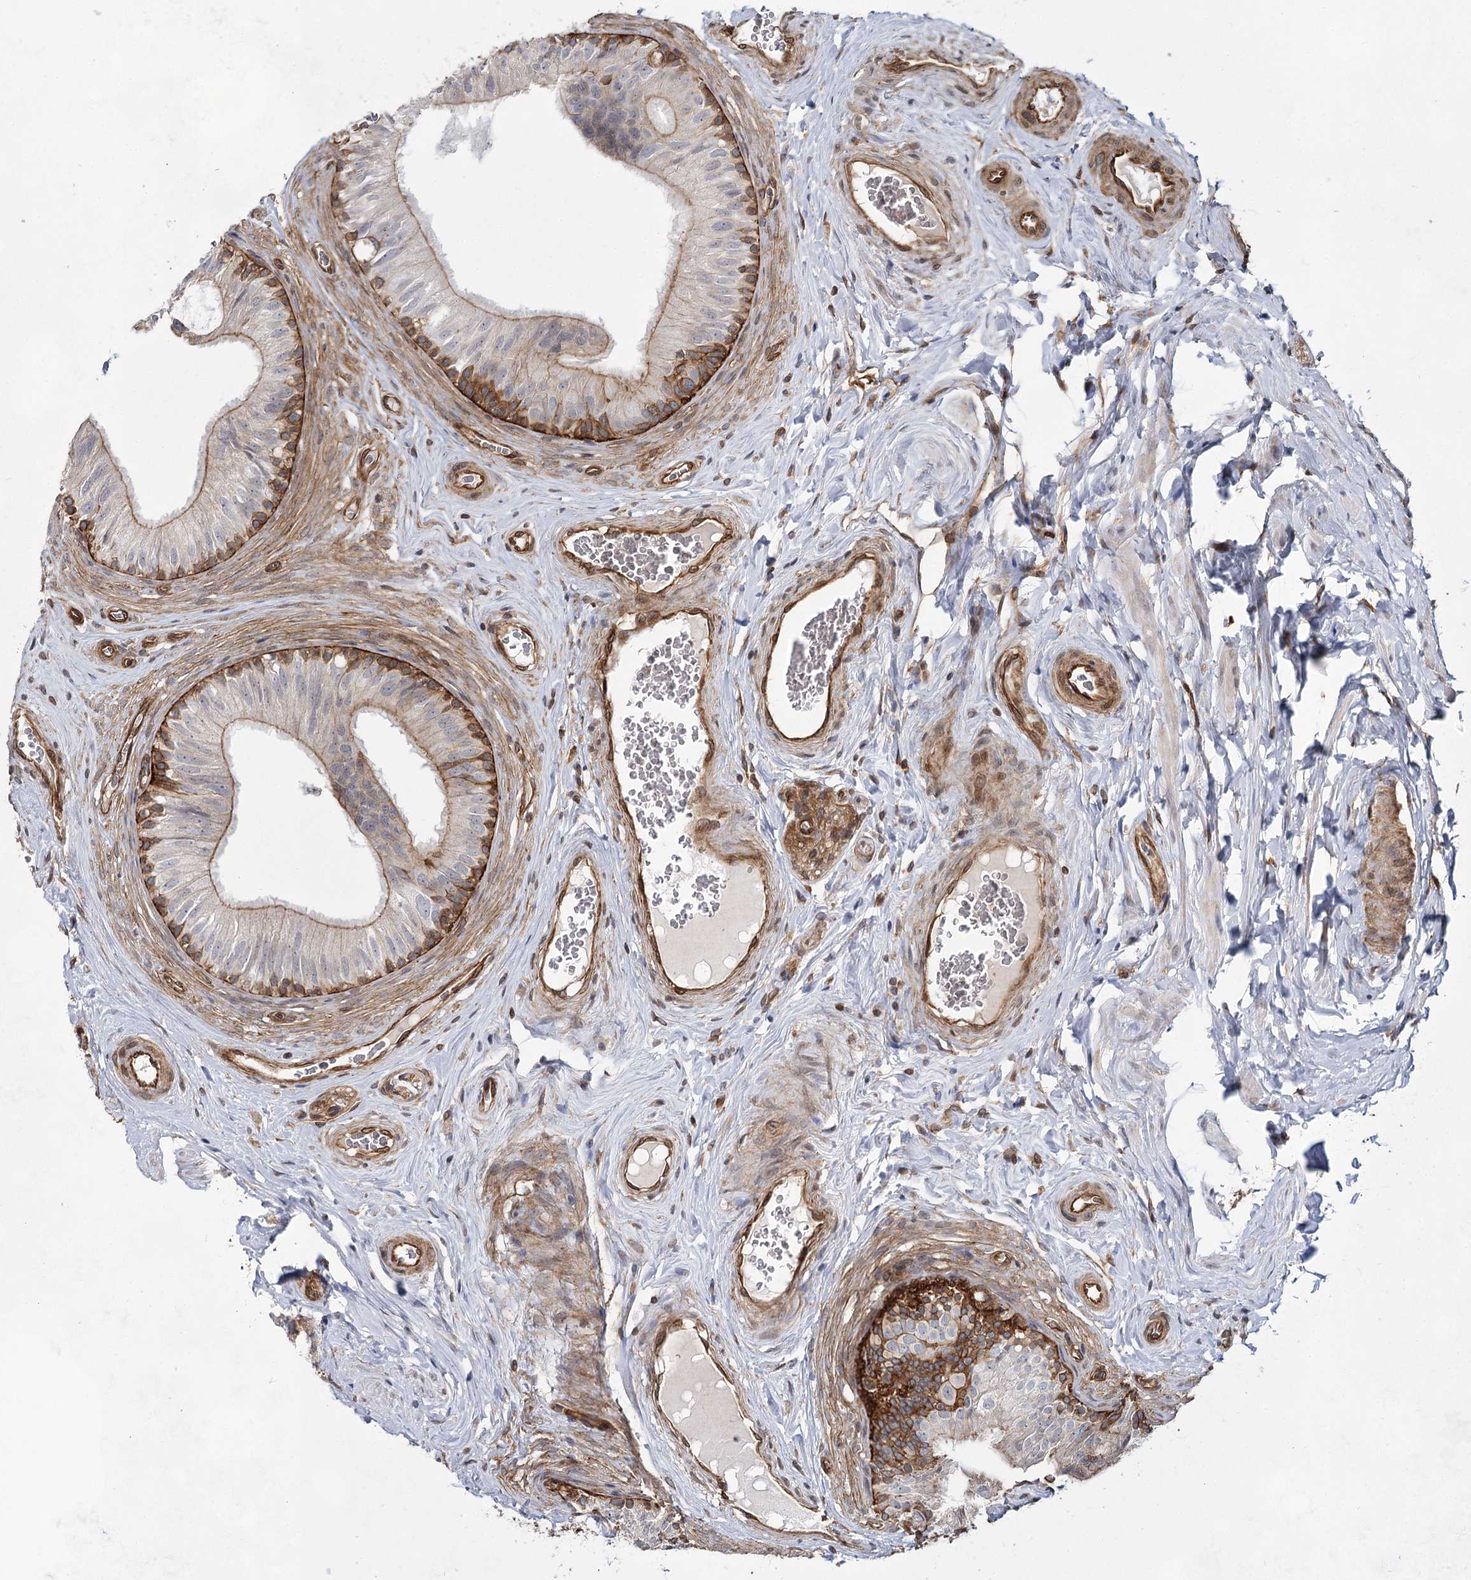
{"staining": {"intensity": "strong", "quantity": "<25%", "location": "cytoplasmic/membranous"}, "tissue": "epididymis", "cell_type": "Glandular cells", "image_type": "normal", "snomed": [{"axis": "morphology", "description": "Normal tissue, NOS"}, {"axis": "topography", "description": "Epididymis"}], "caption": "This histopathology image reveals unremarkable epididymis stained with IHC to label a protein in brown. The cytoplasmic/membranous of glandular cells show strong positivity for the protein. Nuclei are counter-stained blue.", "gene": "IQSEC1", "patient": {"sex": "male", "age": 46}}